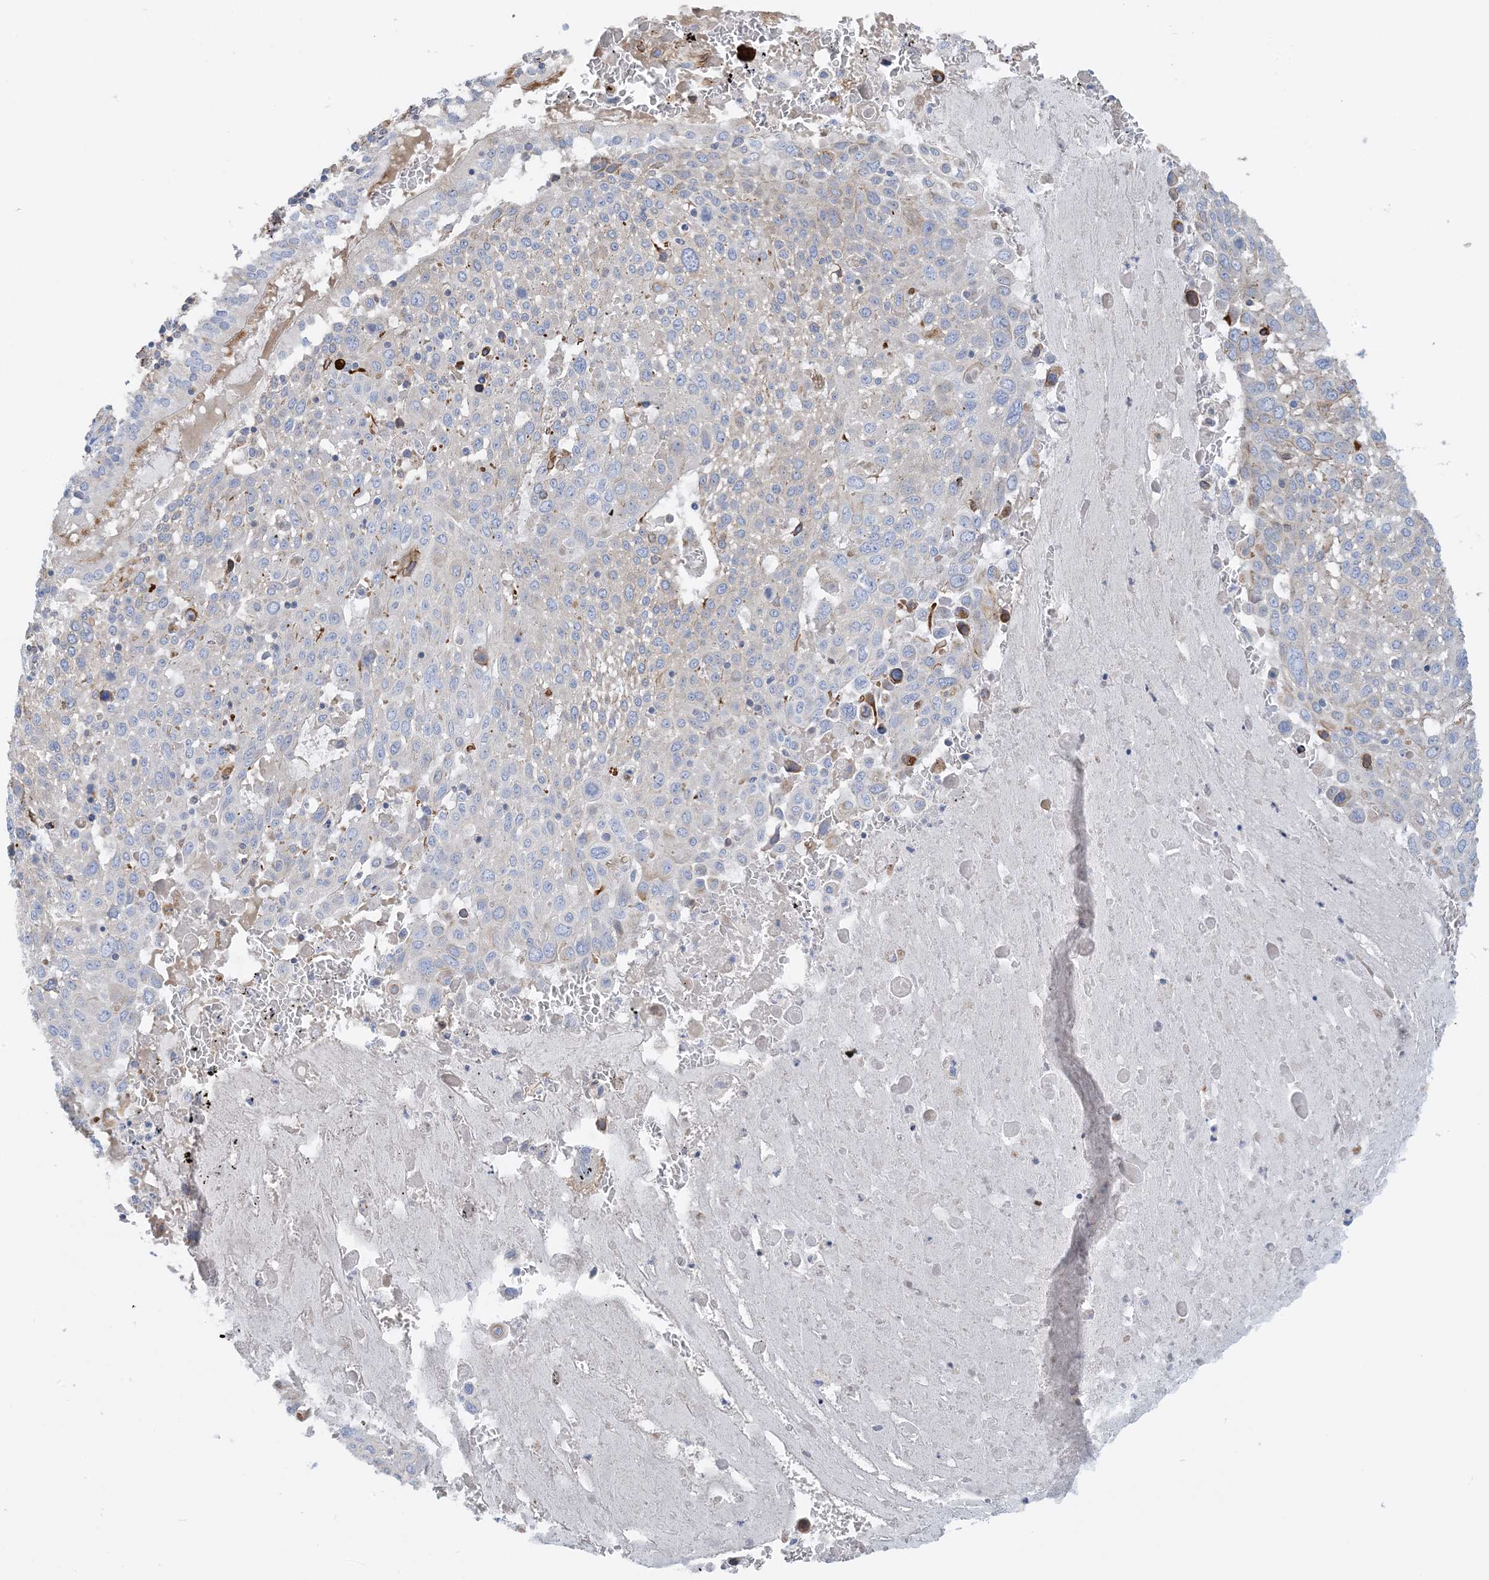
{"staining": {"intensity": "negative", "quantity": "none", "location": "none"}, "tissue": "lung cancer", "cell_type": "Tumor cells", "image_type": "cancer", "snomed": [{"axis": "morphology", "description": "Squamous cell carcinoma, NOS"}, {"axis": "topography", "description": "Lung"}], "caption": "Micrograph shows no protein positivity in tumor cells of lung cancer (squamous cell carcinoma) tissue. (Immunohistochemistry (ihc), brightfield microscopy, high magnification).", "gene": "CALHM5", "patient": {"sex": "male", "age": 65}}